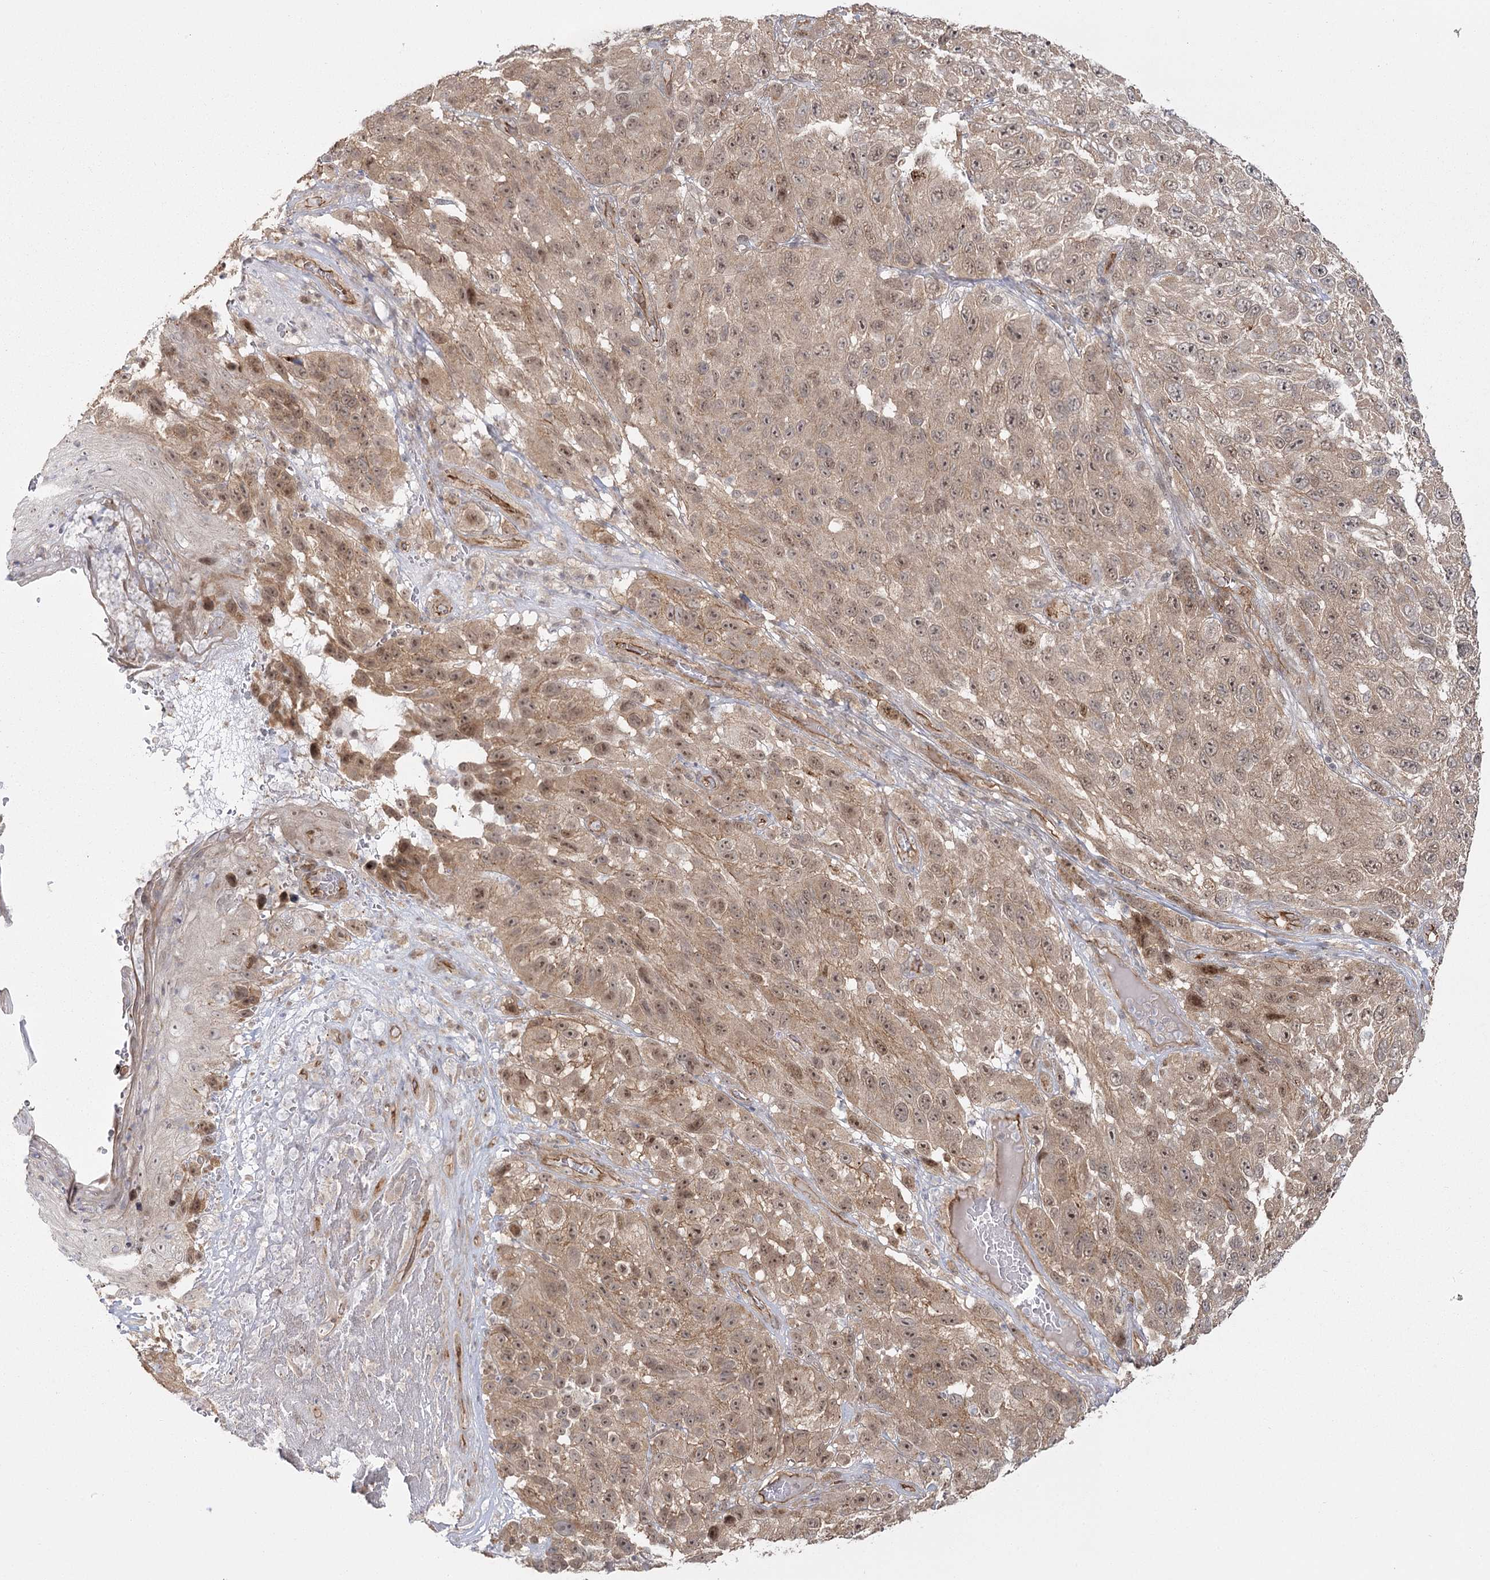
{"staining": {"intensity": "moderate", "quantity": ">75%", "location": "cytoplasmic/membranous,nuclear"}, "tissue": "melanoma", "cell_type": "Tumor cells", "image_type": "cancer", "snomed": [{"axis": "morphology", "description": "Malignant melanoma, NOS"}, {"axis": "topography", "description": "Skin"}], "caption": "Melanoma was stained to show a protein in brown. There is medium levels of moderate cytoplasmic/membranous and nuclear positivity in about >75% of tumor cells. The protein is stained brown, and the nuclei are stained in blue (DAB IHC with brightfield microscopy, high magnification).", "gene": "RPP14", "patient": {"sex": "female", "age": 96}}